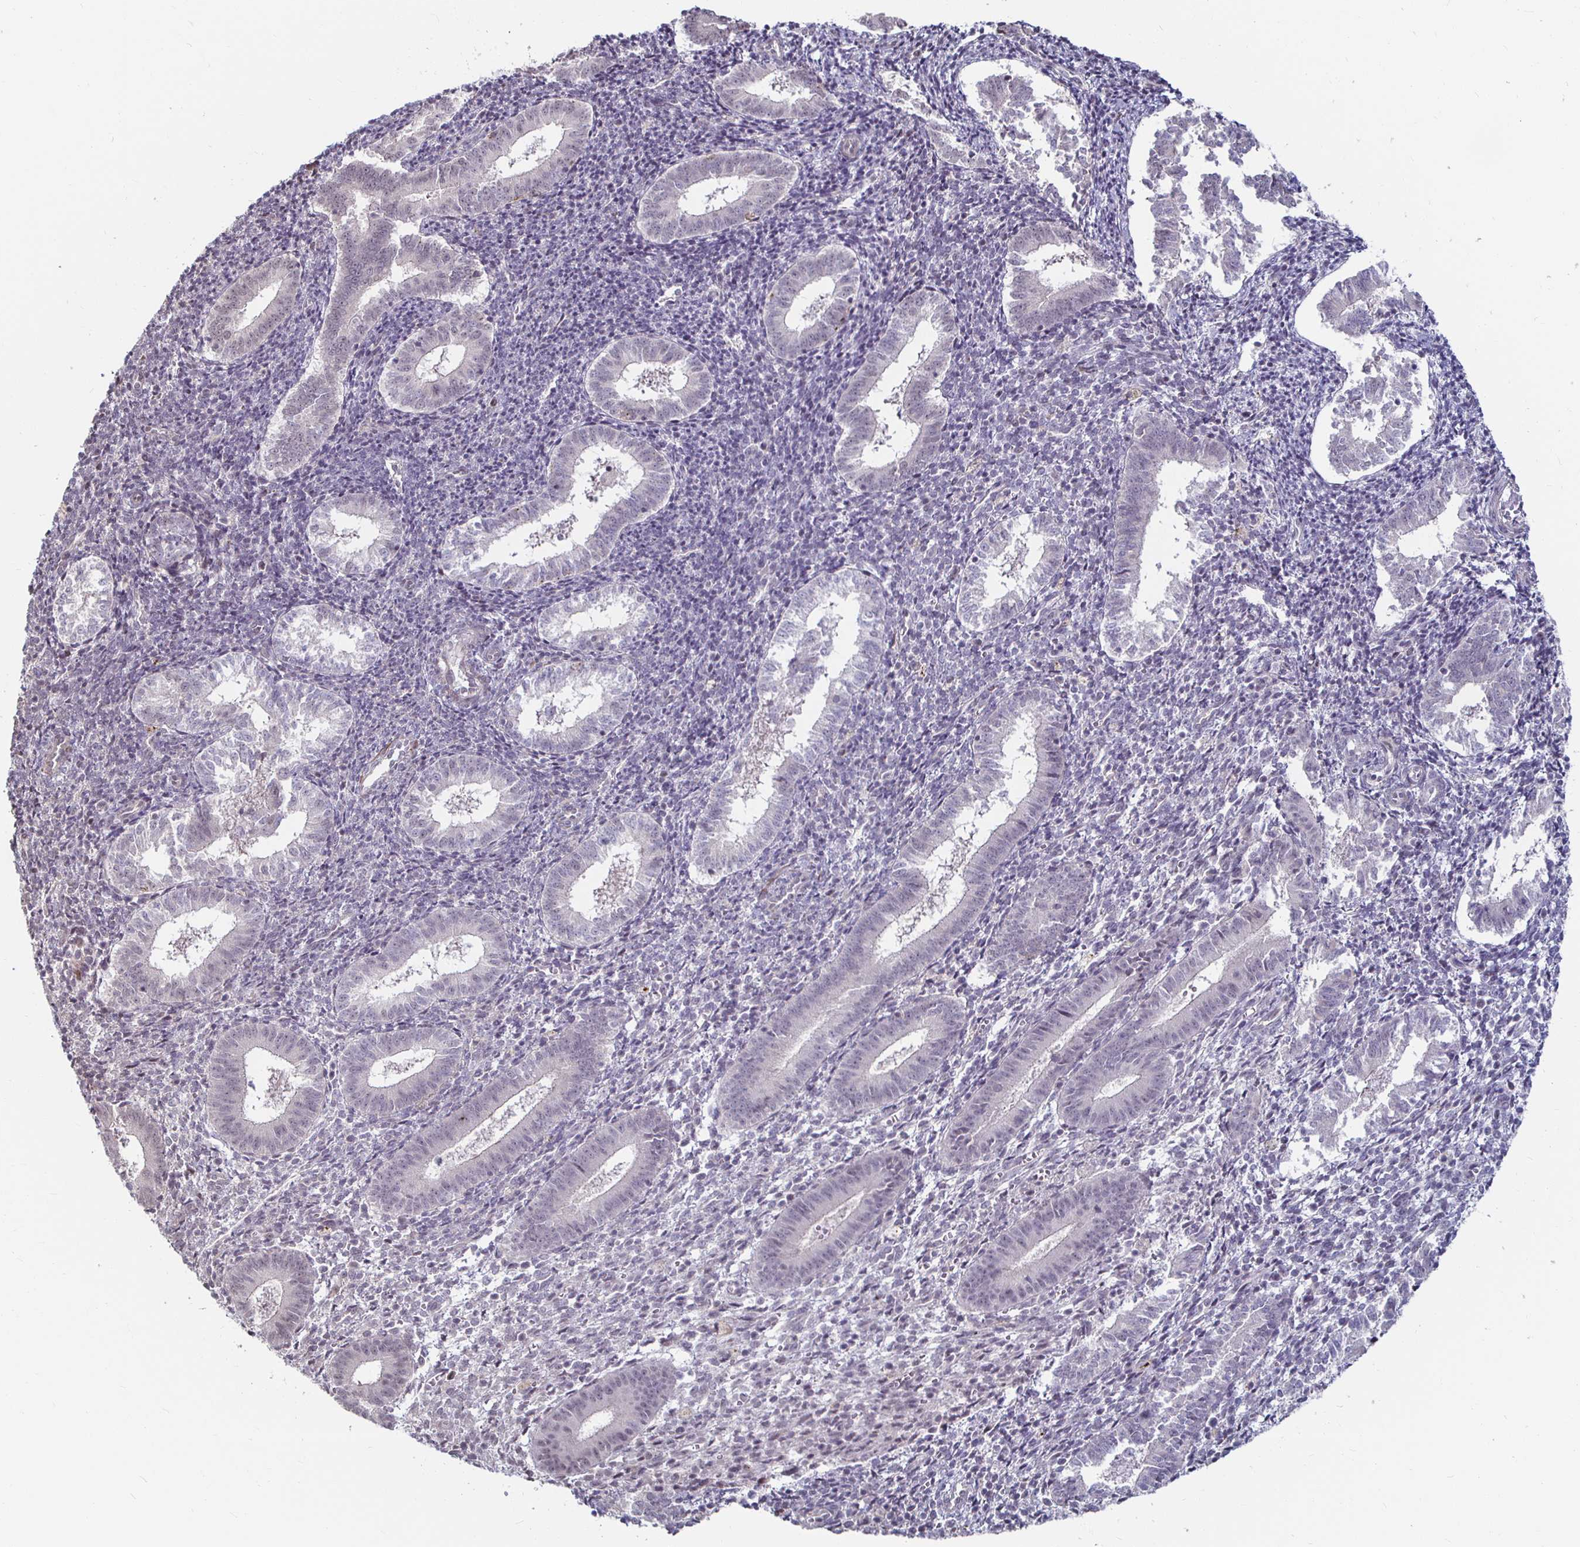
{"staining": {"intensity": "negative", "quantity": "none", "location": "none"}, "tissue": "endometrium", "cell_type": "Cells in endometrial stroma", "image_type": "normal", "snomed": [{"axis": "morphology", "description": "Normal tissue, NOS"}, {"axis": "topography", "description": "Endometrium"}], "caption": "IHC of benign human endometrium displays no expression in cells in endometrial stroma.", "gene": "CAPN11", "patient": {"sex": "female", "age": 25}}